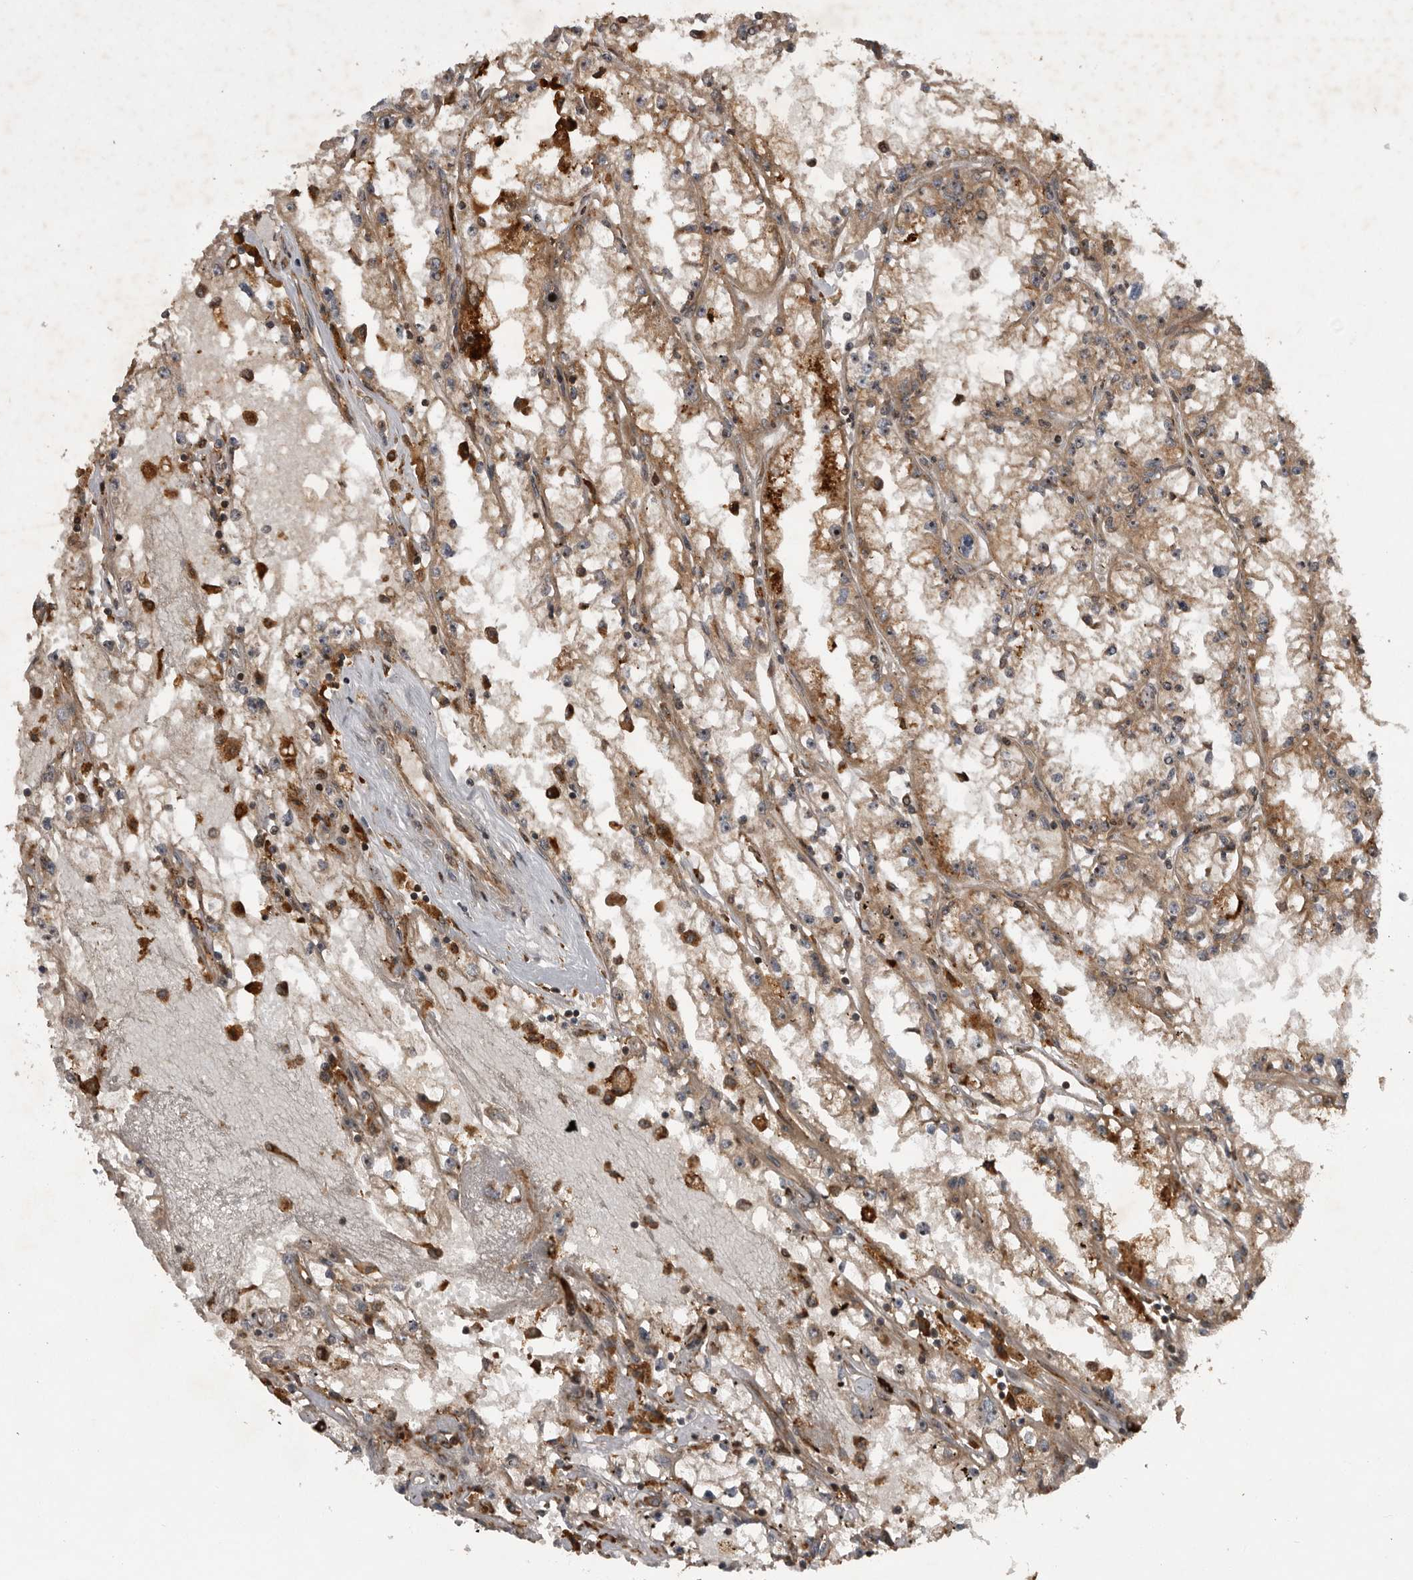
{"staining": {"intensity": "moderate", "quantity": ">75%", "location": "cytoplasmic/membranous"}, "tissue": "renal cancer", "cell_type": "Tumor cells", "image_type": "cancer", "snomed": [{"axis": "morphology", "description": "Adenocarcinoma, NOS"}, {"axis": "topography", "description": "Kidney"}], "caption": "About >75% of tumor cells in human renal adenocarcinoma display moderate cytoplasmic/membranous protein staining as visualized by brown immunohistochemical staining.", "gene": "RAB3GAP2", "patient": {"sex": "male", "age": 56}}